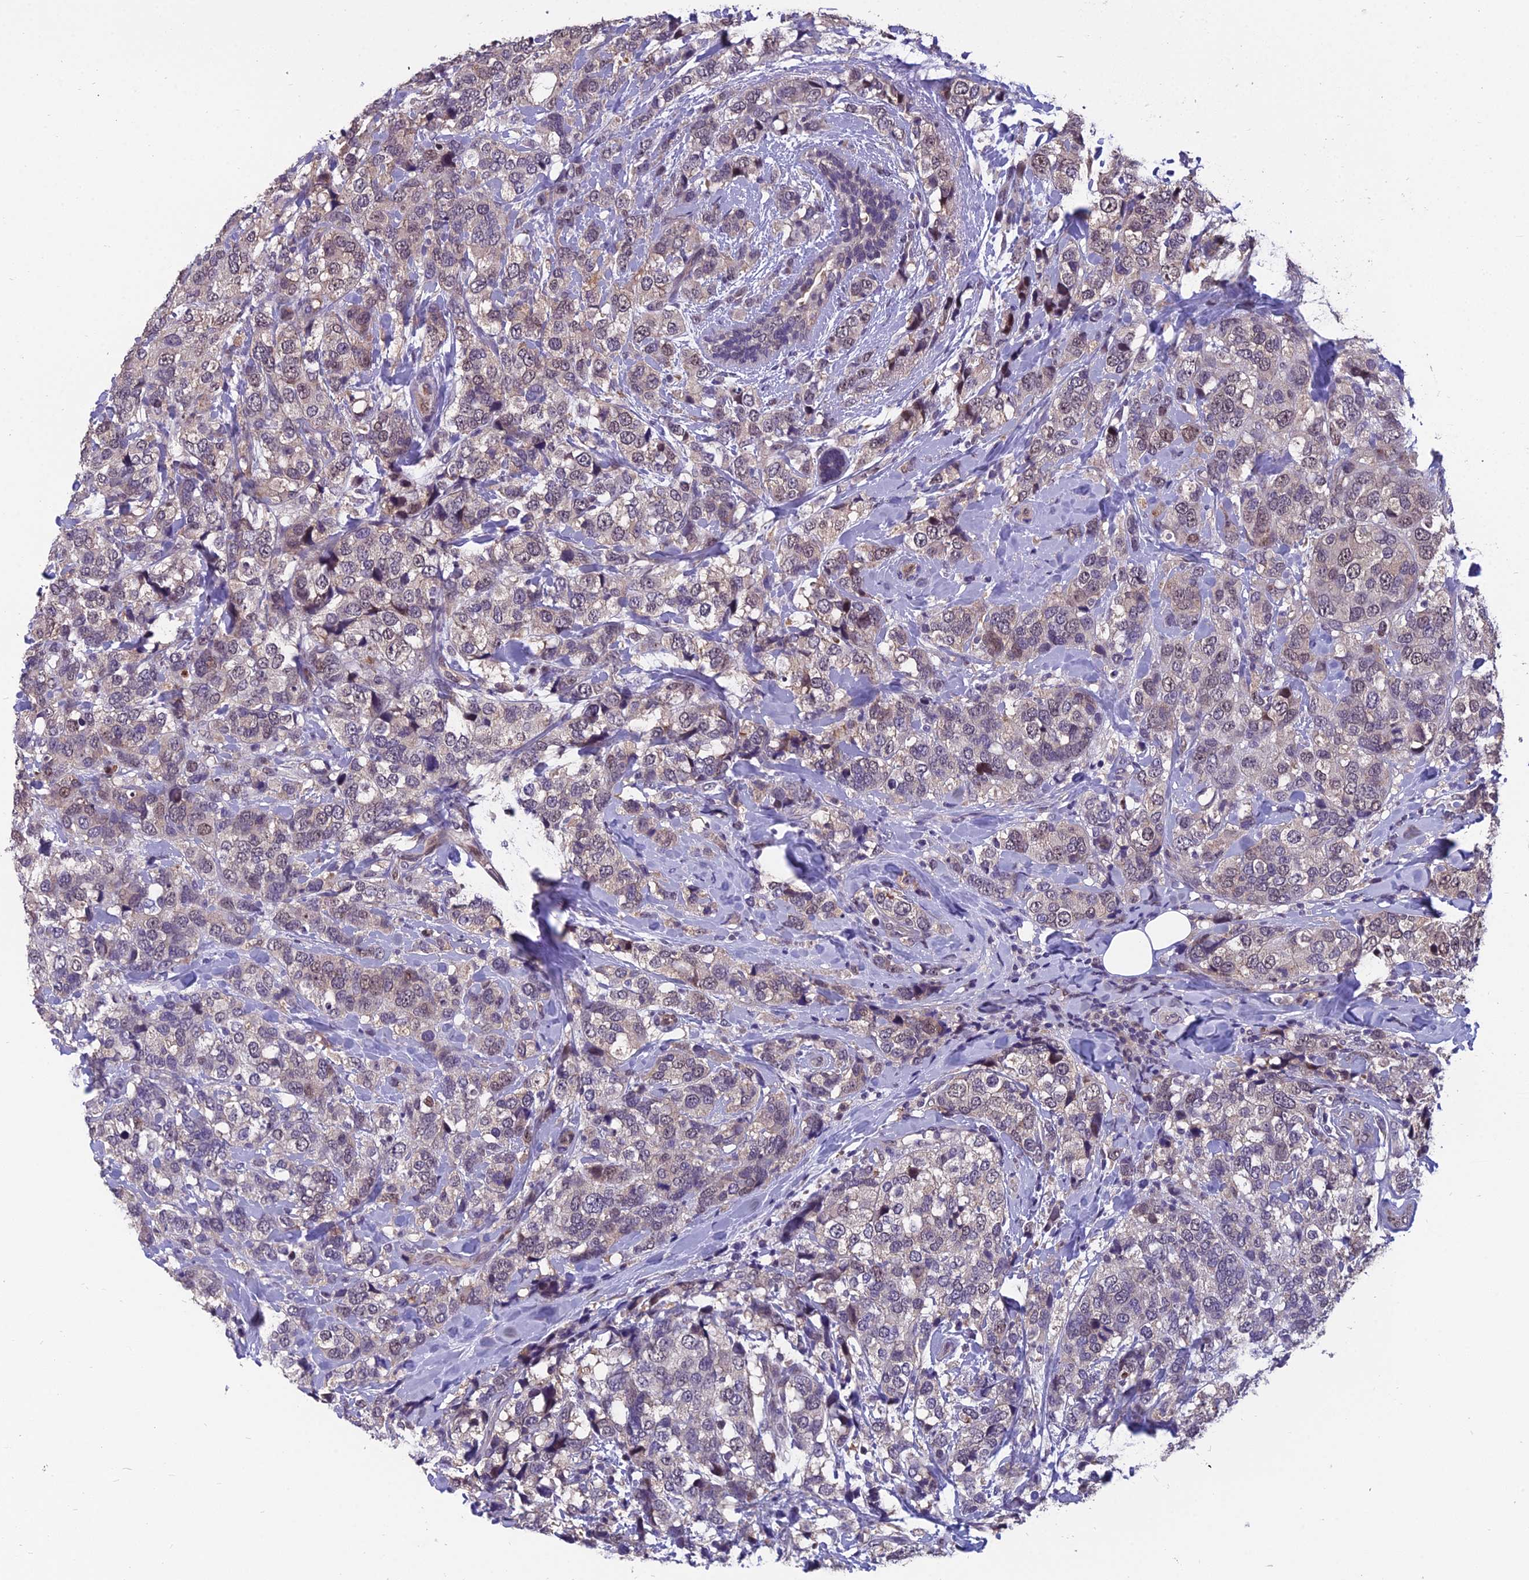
{"staining": {"intensity": "weak", "quantity": "<25%", "location": "cytoplasmic/membranous"}, "tissue": "breast cancer", "cell_type": "Tumor cells", "image_type": "cancer", "snomed": [{"axis": "morphology", "description": "Lobular carcinoma"}, {"axis": "topography", "description": "Breast"}], "caption": "Immunohistochemical staining of human breast cancer shows no significant expression in tumor cells.", "gene": "GRWD1", "patient": {"sex": "female", "age": 59}}